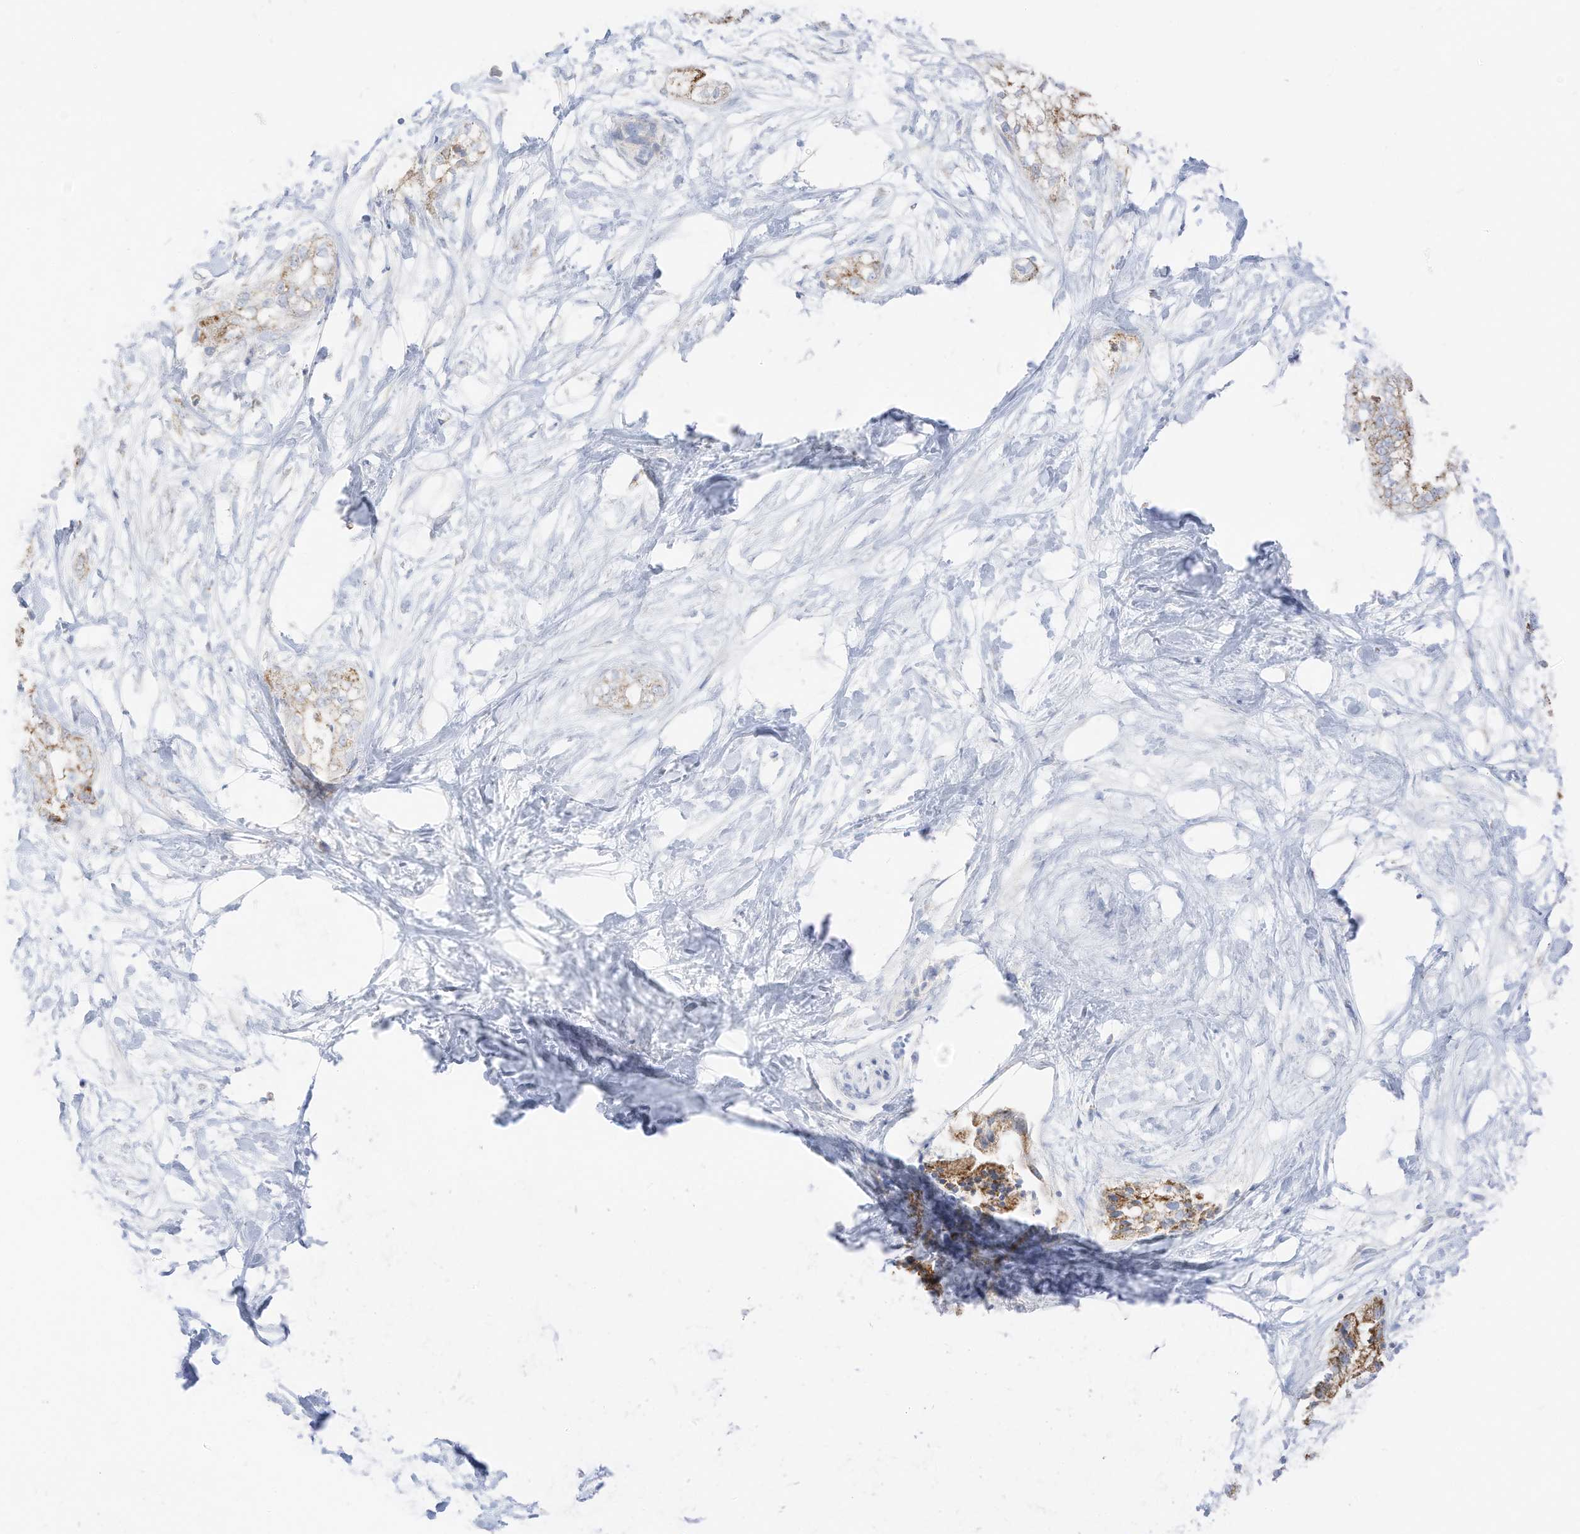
{"staining": {"intensity": "weak", "quantity": ">75%", "location": "cytoplasmic/membranous"}, "tissue": "pancreatic cancer", "cell_type": "Tumor cells", "image_type": "cancer", "snomed": [{"axis": "morphology", "description": "Adenocarcinoma, NOS"}, {"axis": "topography", "description": "Pancreas"}], "caption": "Immunohistochemistry (IHC) (DAB) staining of human pancreatic cancer (adenocarcinoma) demonstrates weak cytoplasmic/membranous protein expression in about >75% of tumor cells.", "gene": "ETHE1", "patient": {"sex": "male", "age": 68}}